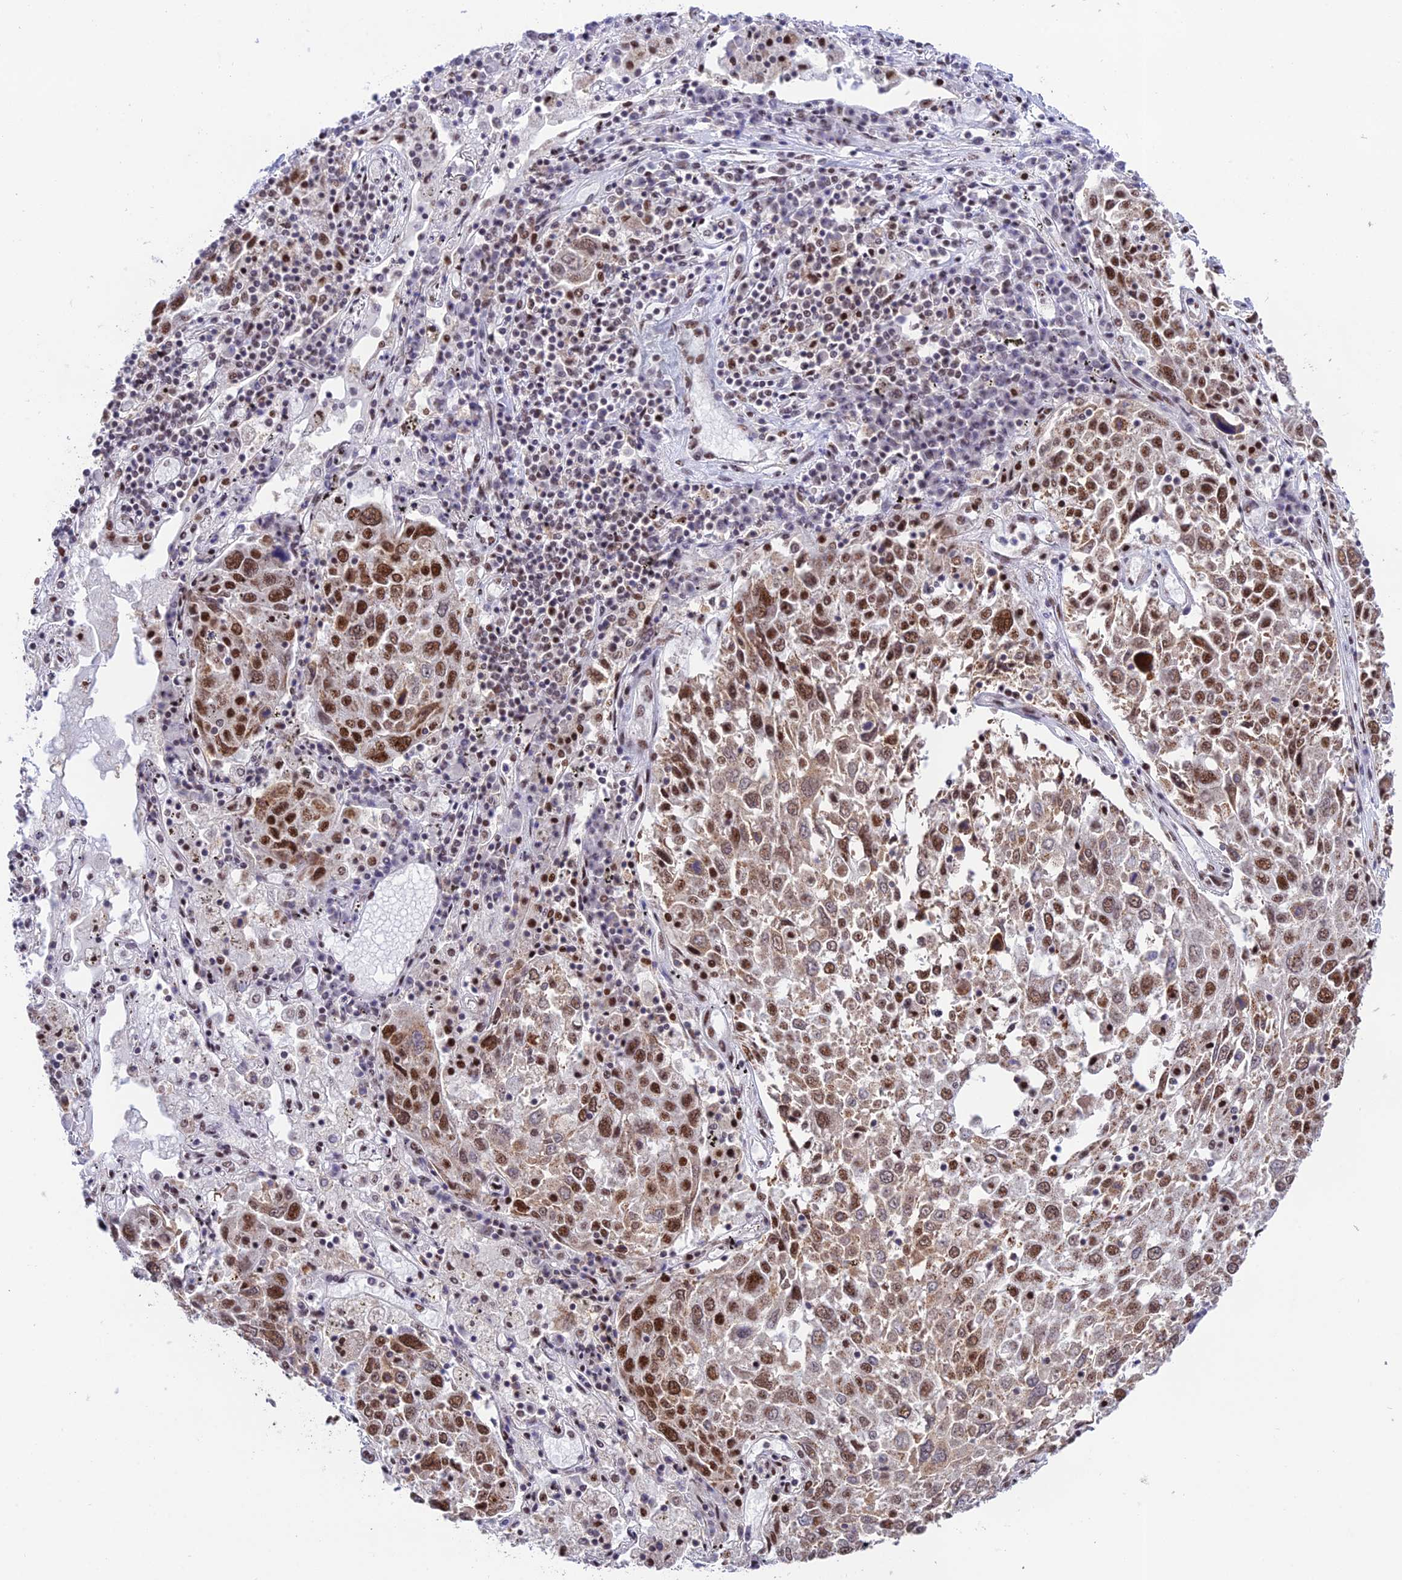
{"staining": {"intensity": "moderate", "quantity": ">75%", "location": "cytoplasmic/membranous,nuclear"}, "tissue": "lung cancer", "cell_type": "Tumor cells", "image_type": "cancer", "snomed": [{"axis": "morphology", "description": "Squamous cell carcinoma, NOS"}, {"axis": "topography", "description": "Lung"}], "caption": "Immunohistochemistry (IHC) photomicrograph of human lung cancer (squamous cell carcinoma) stained for a protein (brown), which shows medium levels of moderate cytoplasmic/membranous and nuclear expression in about >75% of tumor cells.", "gene": "THOC7", "patient": {"sex": "male", "age": 65}}